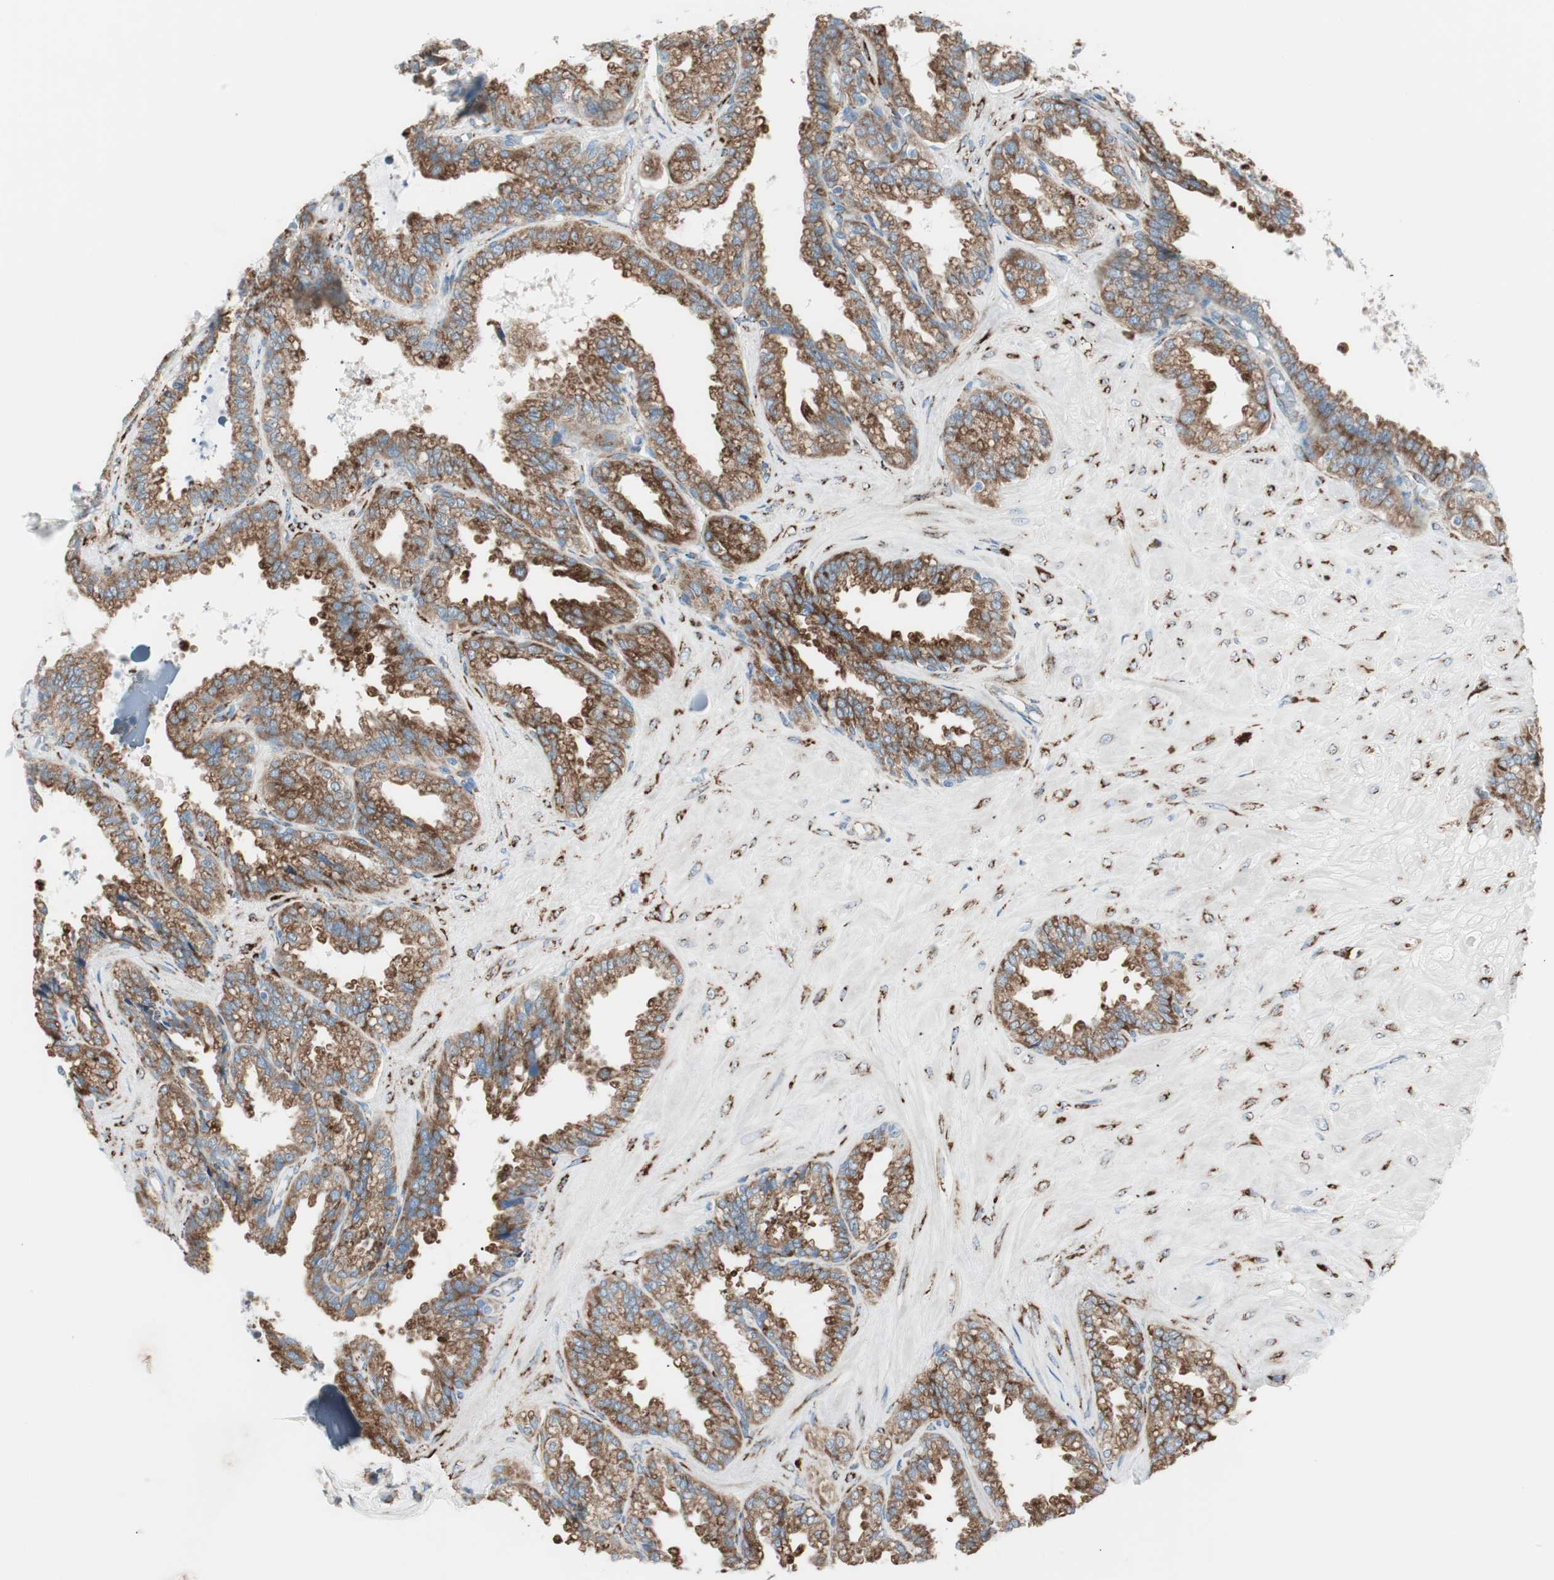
{"staining": {"intensity": "strong", "quantity": ">75%", "location": "cytoplasmic/membranous"}, "tissue": "seminal vesicle", "cell_type": "Glandular cells", "image_type": "normal", "snomed": [{"axis": "morphology", "description": "Normal tissue, NOS"}, {"axis": "topography", "description": "Seminal veicle"}], "caption": "This histopathology image shows IHC staining of normal seminal vesicle, with high strong cytoplasmic/membranous expression in approximately >75% of glandular cells.", "gene": "P4HTM", "patient": {"sex": "male", "age": 46}}